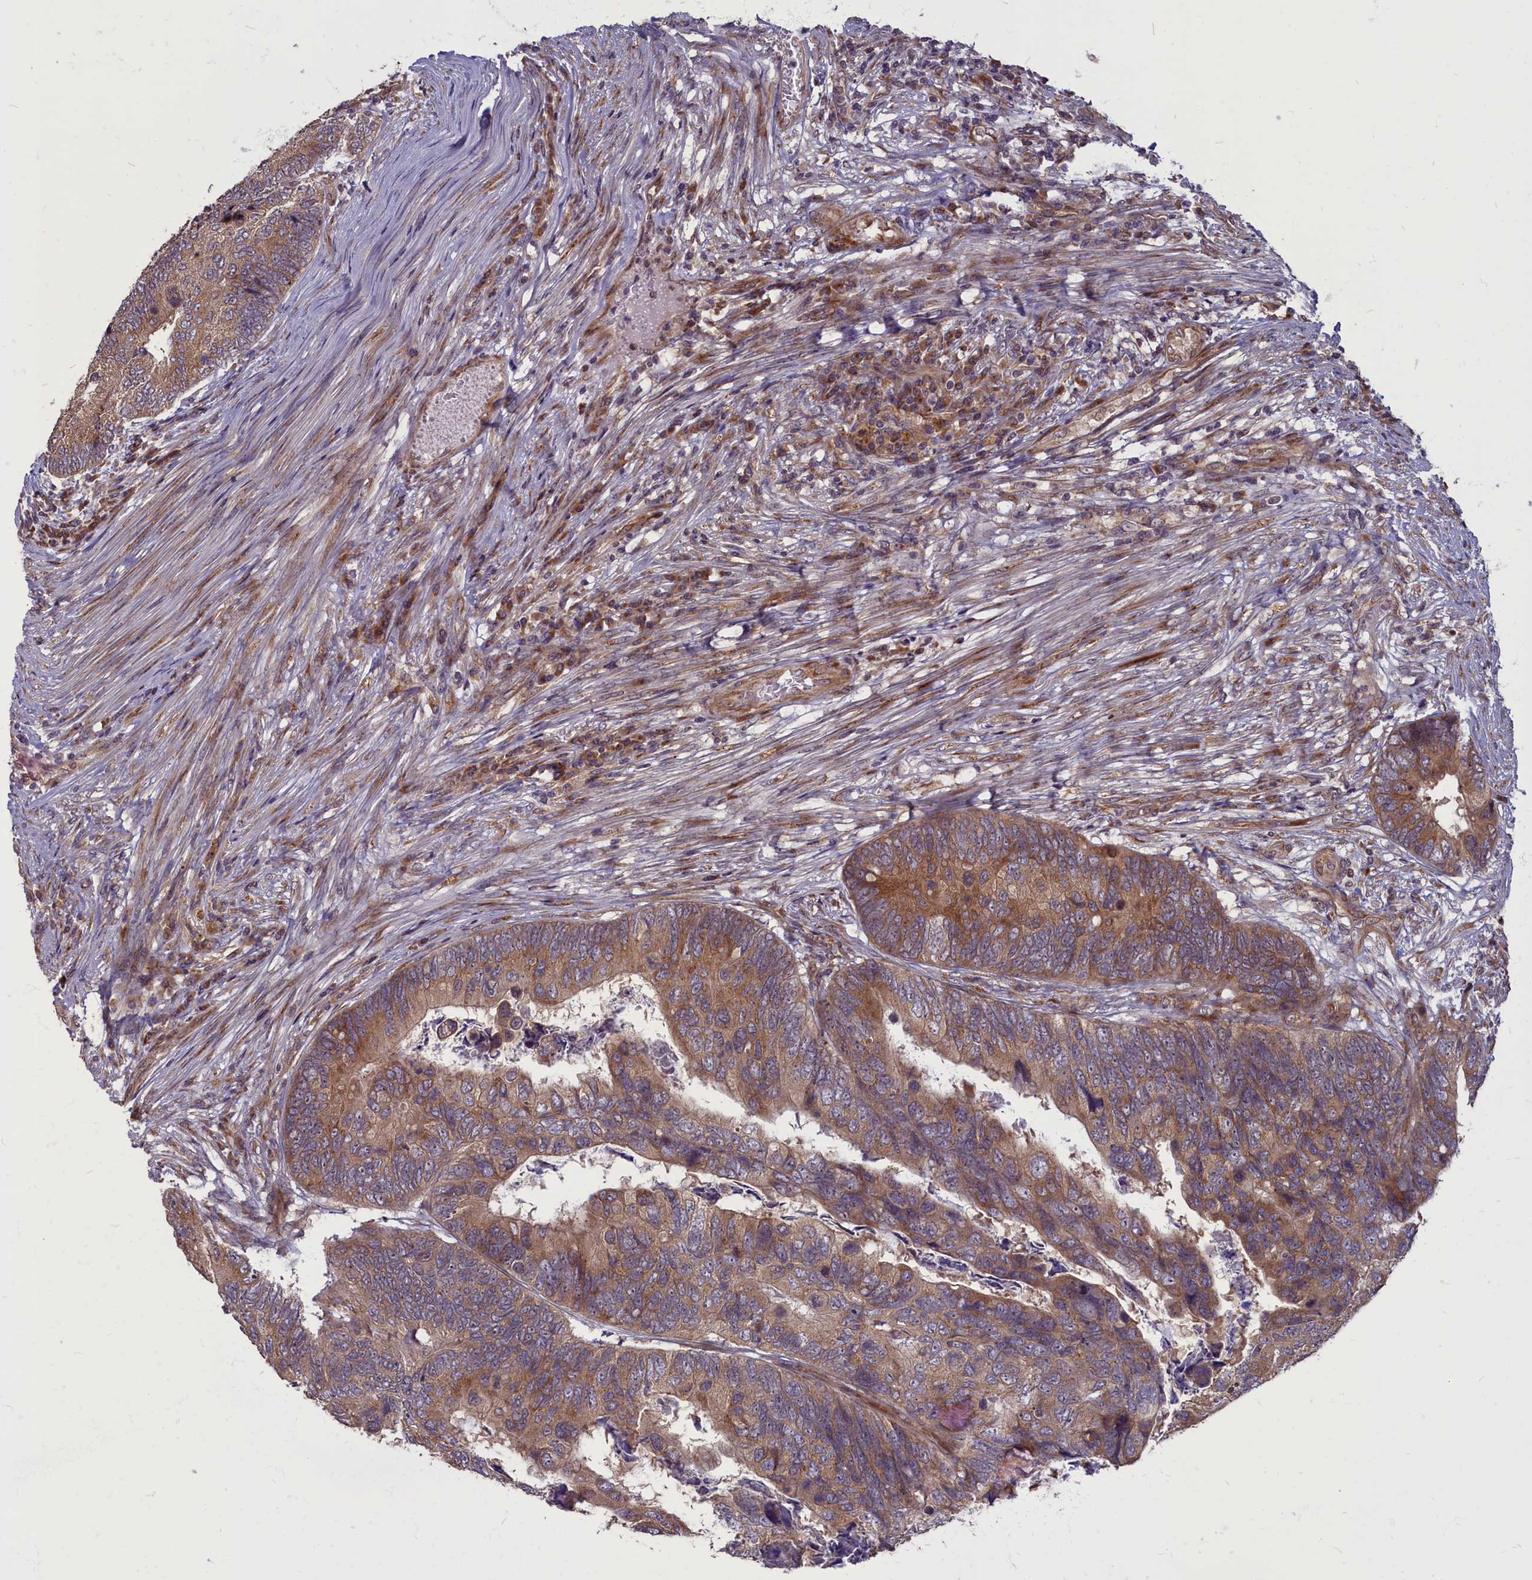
{"staining": {"intensity": "moderate", "quantity": ">75%", "location": "cytoplasmic/membranous"}, "tissue": "colorectal cancer", "cell_type": "Tumor cells", "image_type": "cancer", "snomed": [{"axis": "morphology", "description": "Adenocarcinoma, NOS"}, {"axis": "topography", "description": "Colon"}], "caption": "Colorectal cancer stained with immunohistochemistry (IHC) displays moderate cytoplasmic/membranous positivity in about >75% of tumor cells. (DAB IHC, brown staining for protein, blue staining for nuclei).", "gene": "MYCBP", "patient": {"sex": "female", "age": 67}}